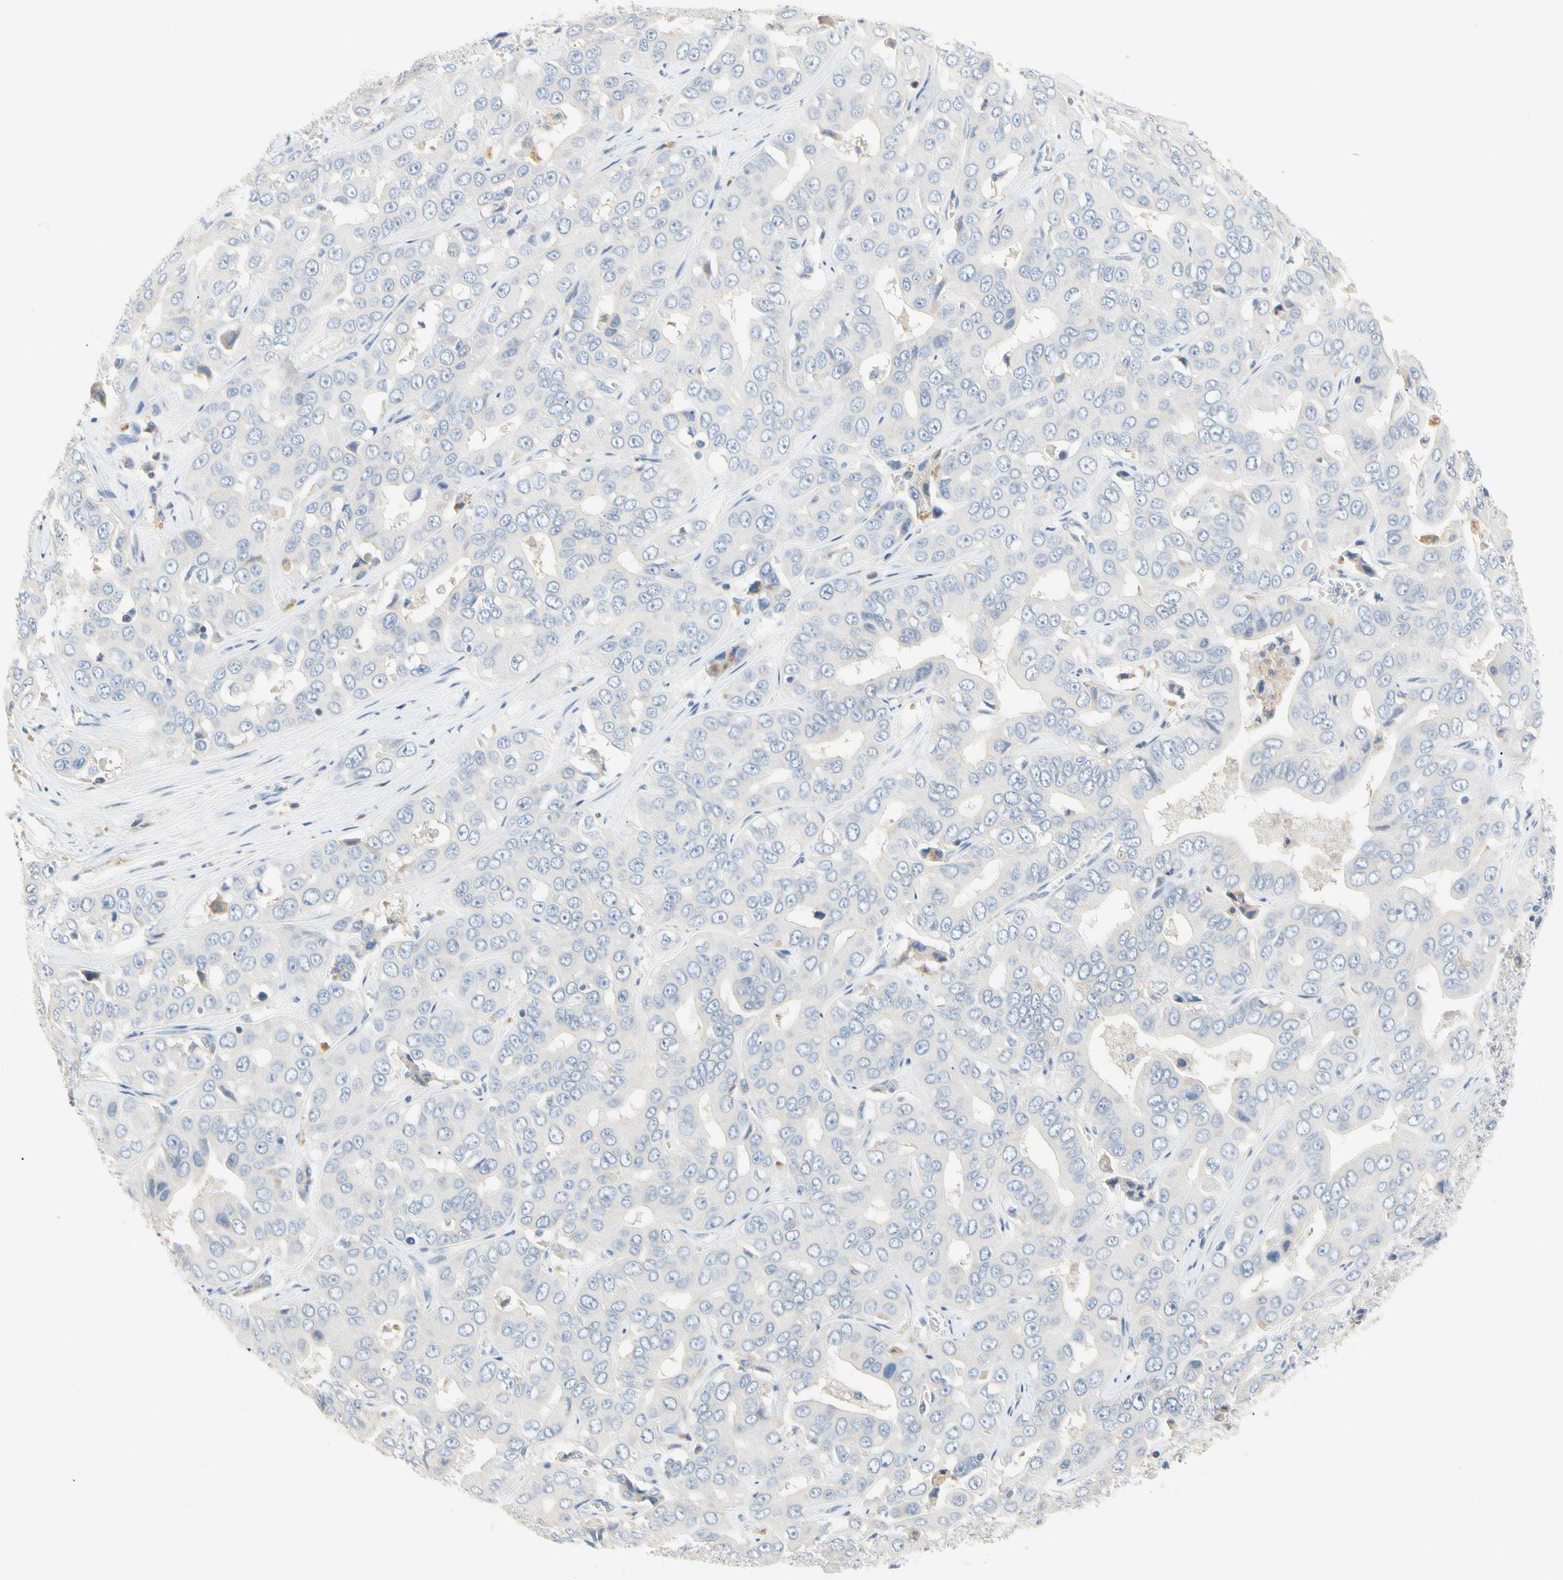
{"staining": {"intensity": "negative", "quantity": "none", "location": "none"}, "tissue": "liver cancer", "cell_type": "Tumor cells", "image_type": "cancer", "snomed": [{"axis": "morphology", "description": "Cholangiocarcinoma"}, {"axis": "topography", "description": "Liver"}], "caption": "Tumor cells are negative for protein expression in human liver cancer (cholangiocarcinoma).", "gene": "CCM2L", "patient": {"sex": "female", "age": 52}}